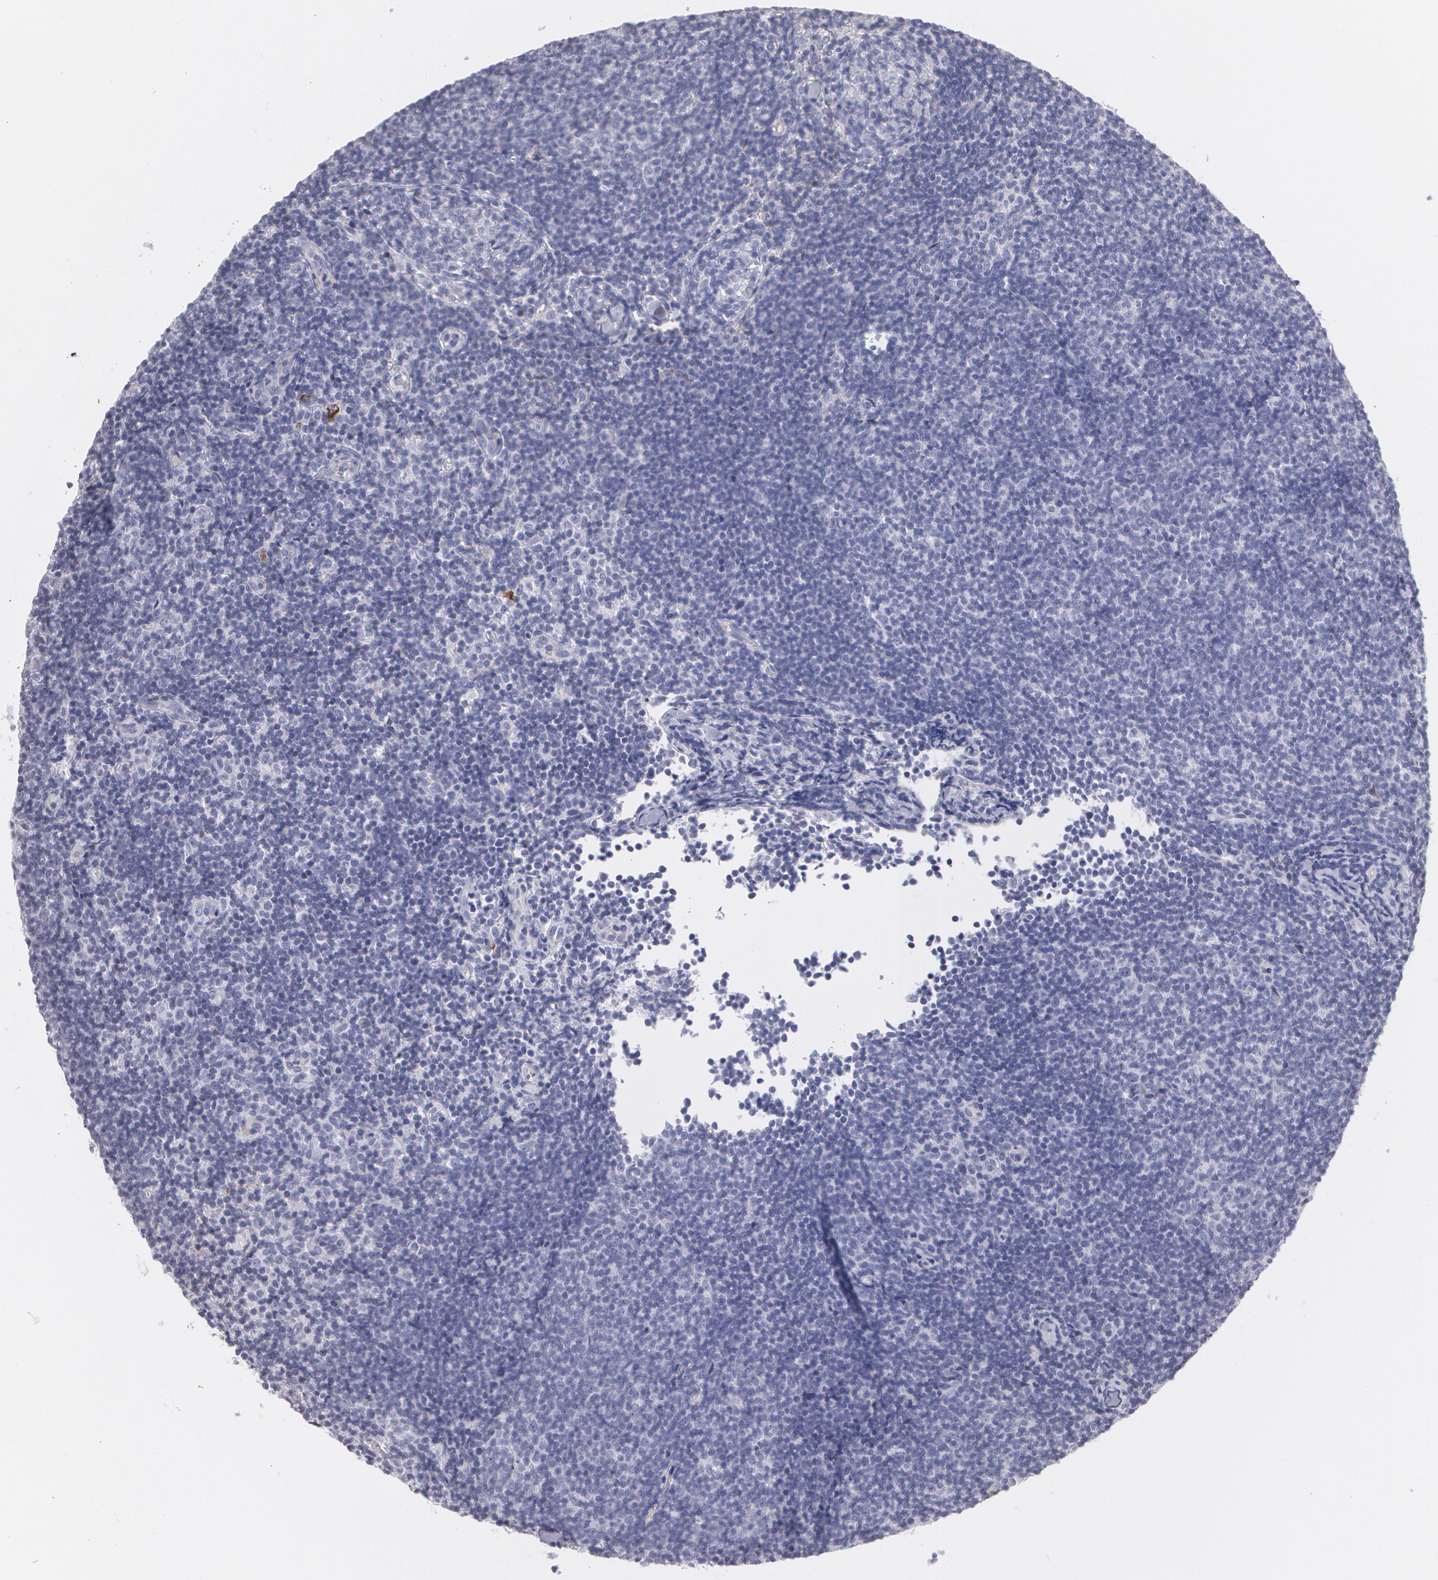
{"staining": {"intensity": "negative", "quantity": "none", "location": "none"}, "tissue": "lymphoma", "cell_type": "Tumor cells", "image_type": "cancer", "snomed": [{"axis": "morphology", "description": "Malignant lymphoma, non-Hodgkin's type, Low grade"}, {"axis": "topography", "description": "Lymph node"}], "caption": "Immunohistochemistry histopathology image of neoplastic tissue: human lymphoma stained with DAB exhibits no significant protein expression in tumor cells.", "gene": "SERPINA1", "patient": {"sex": "male", "age": 49}}